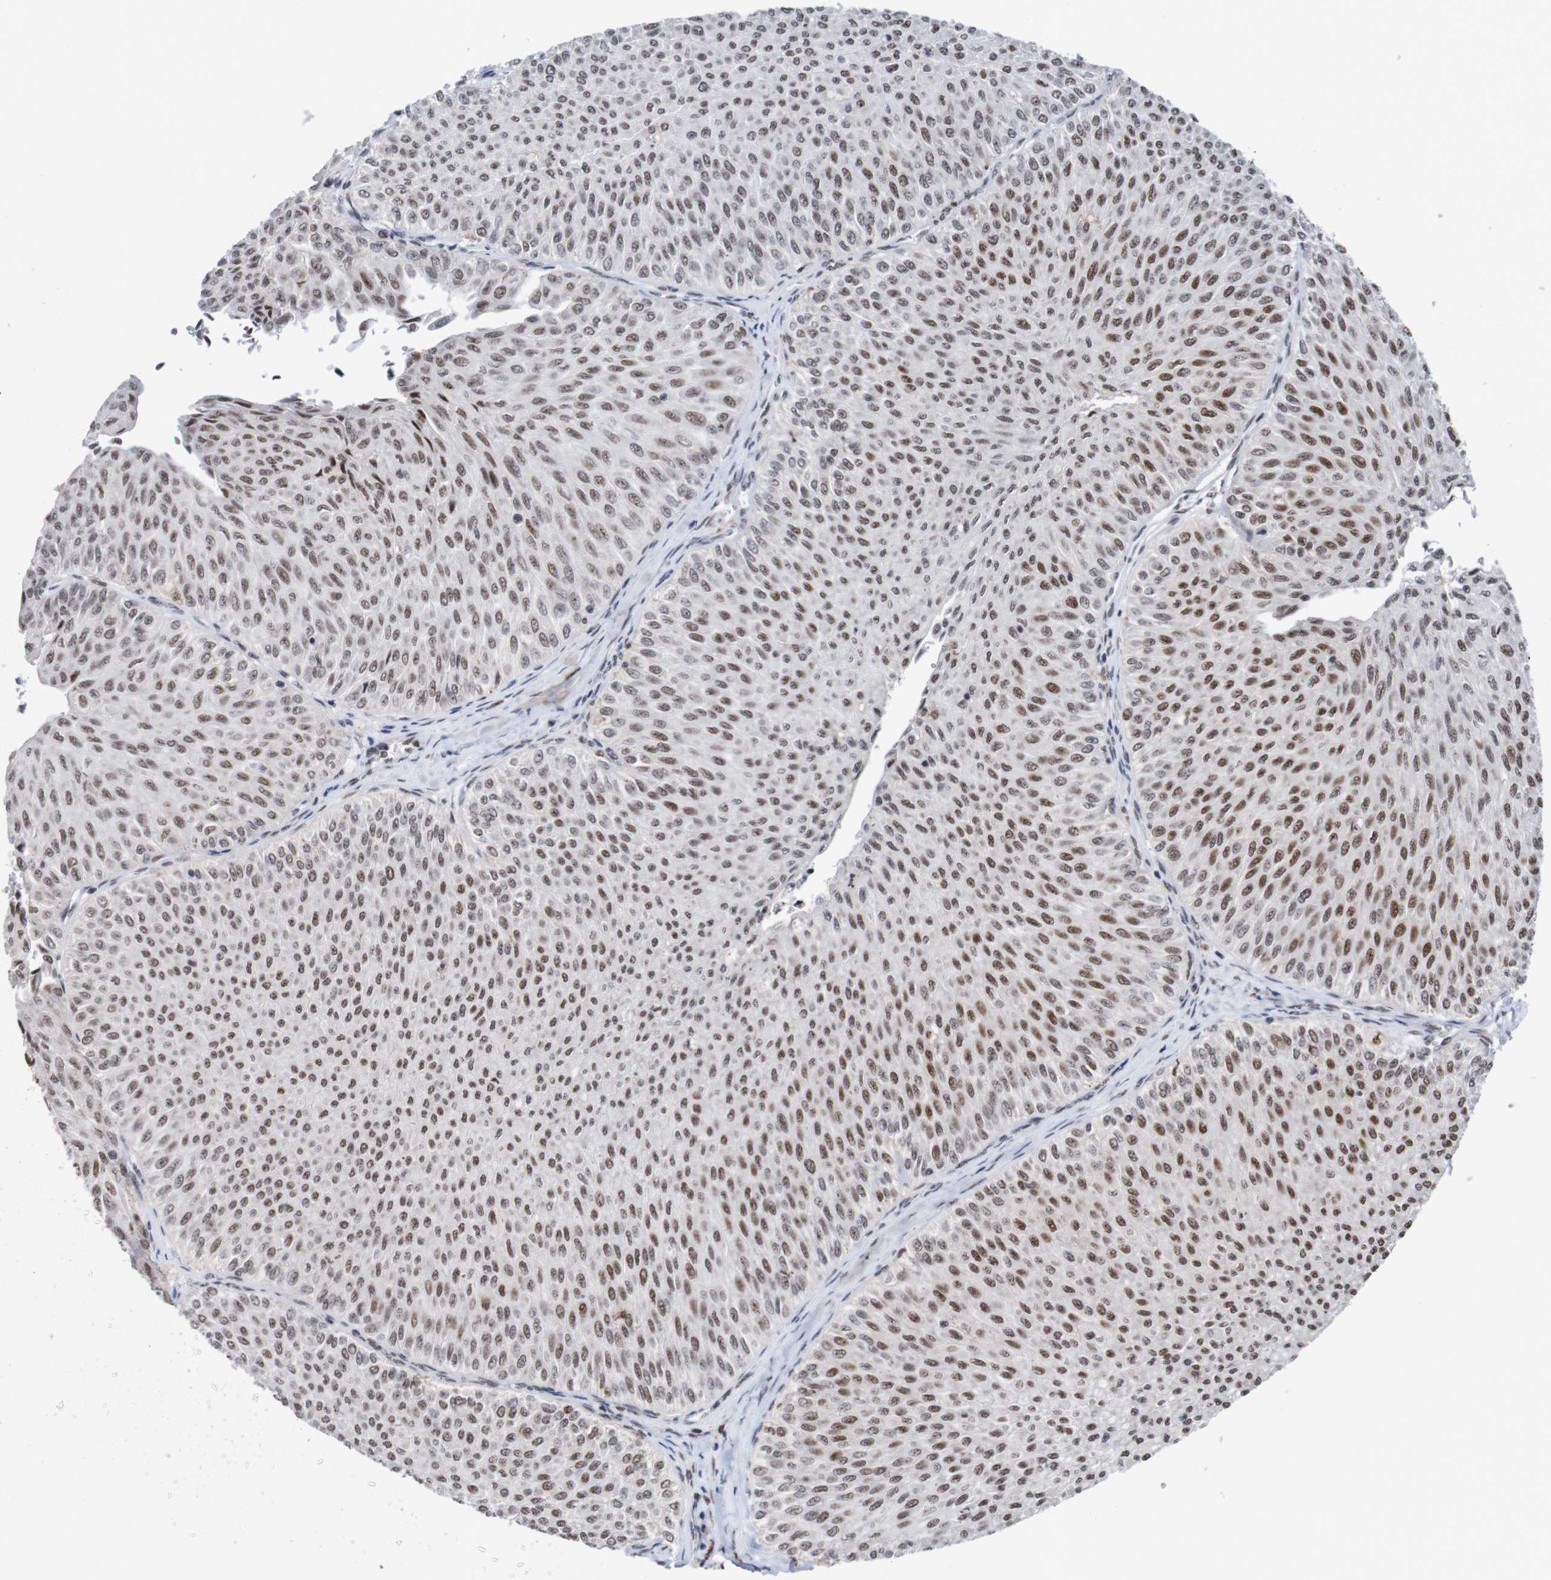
{"staining": {"intensity": "strong", "quantity": "25%-75%", "location": "nuclear"}, "tissue": "urothelial cancer", "cell_type": "Tumor cells", "image_type": "cancer", "snomed": [{"axis": "morphology", "description": "Urothelial carcinoma, Low grade"}, {"axis": "topography", "description": "Urinary bladder"}], "caption": "High-power microscopy captured an immunohistochemistry (IHC) photomicrograph of urothelial cancer, revealing strong nuclear expression in about 25%-75% of tumor cells.", "gene": "CDC5L", "patient": {"sex": "male", "age": 78}}